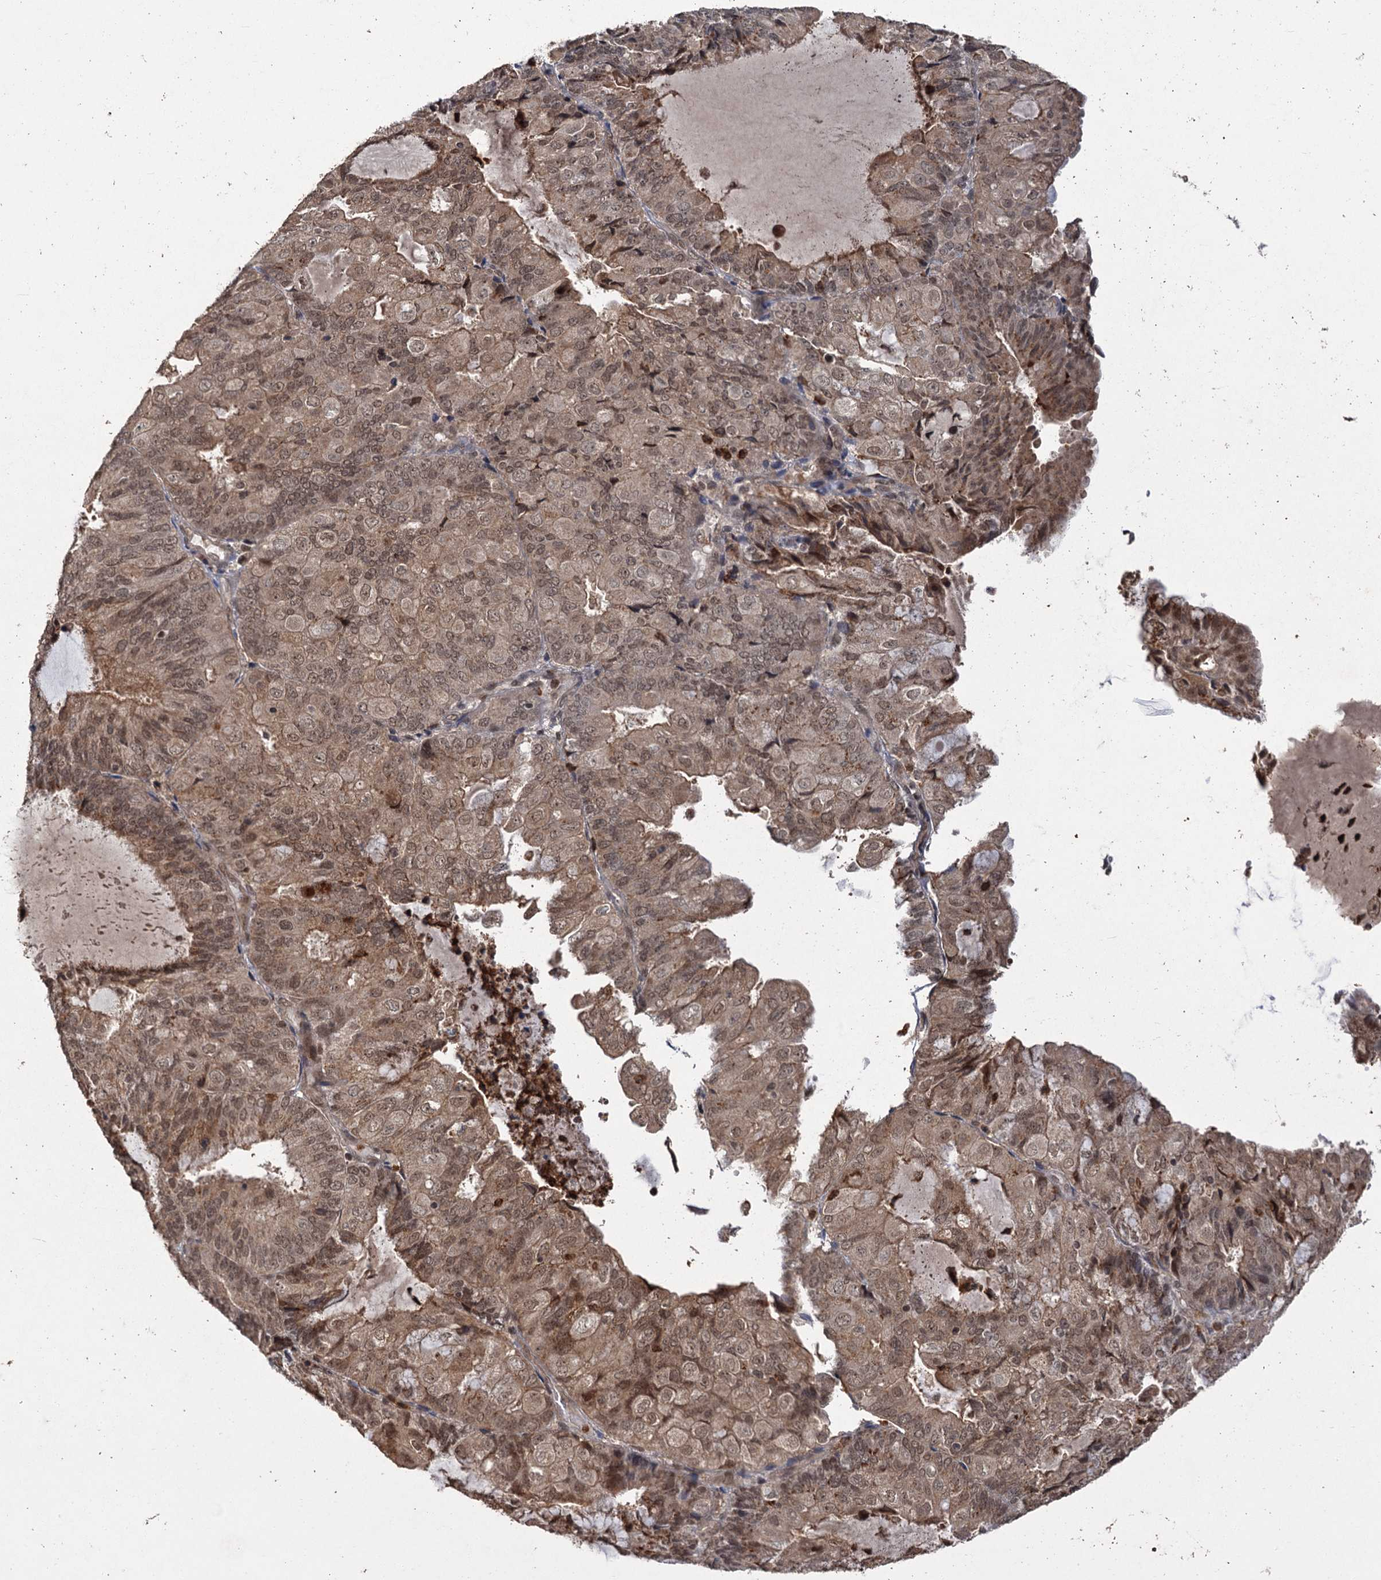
{"staining": {"intensity": "moderate", "quantity": ">75%", "location": "cytoplasmic/membranous,nuclear"}, "tissue": "endometrial cancer", "cell_type": "Tumor cells", "image_type": "cancer", "snomed": [{"axis": "morphology", "description": "Adenocarcinoma, NOS"}, {"axis": "topography", "description": "Endometrium"}], "caption": "Endometrial adenocarcinoma was stained to show a protein in brown. There is medium levels of moderate cytoplasmic/membranous and nuclear staining in approximately >75% of tumor cells.", "gene": "KANSL2", "patient": {"sex": "female", "age": 81}}